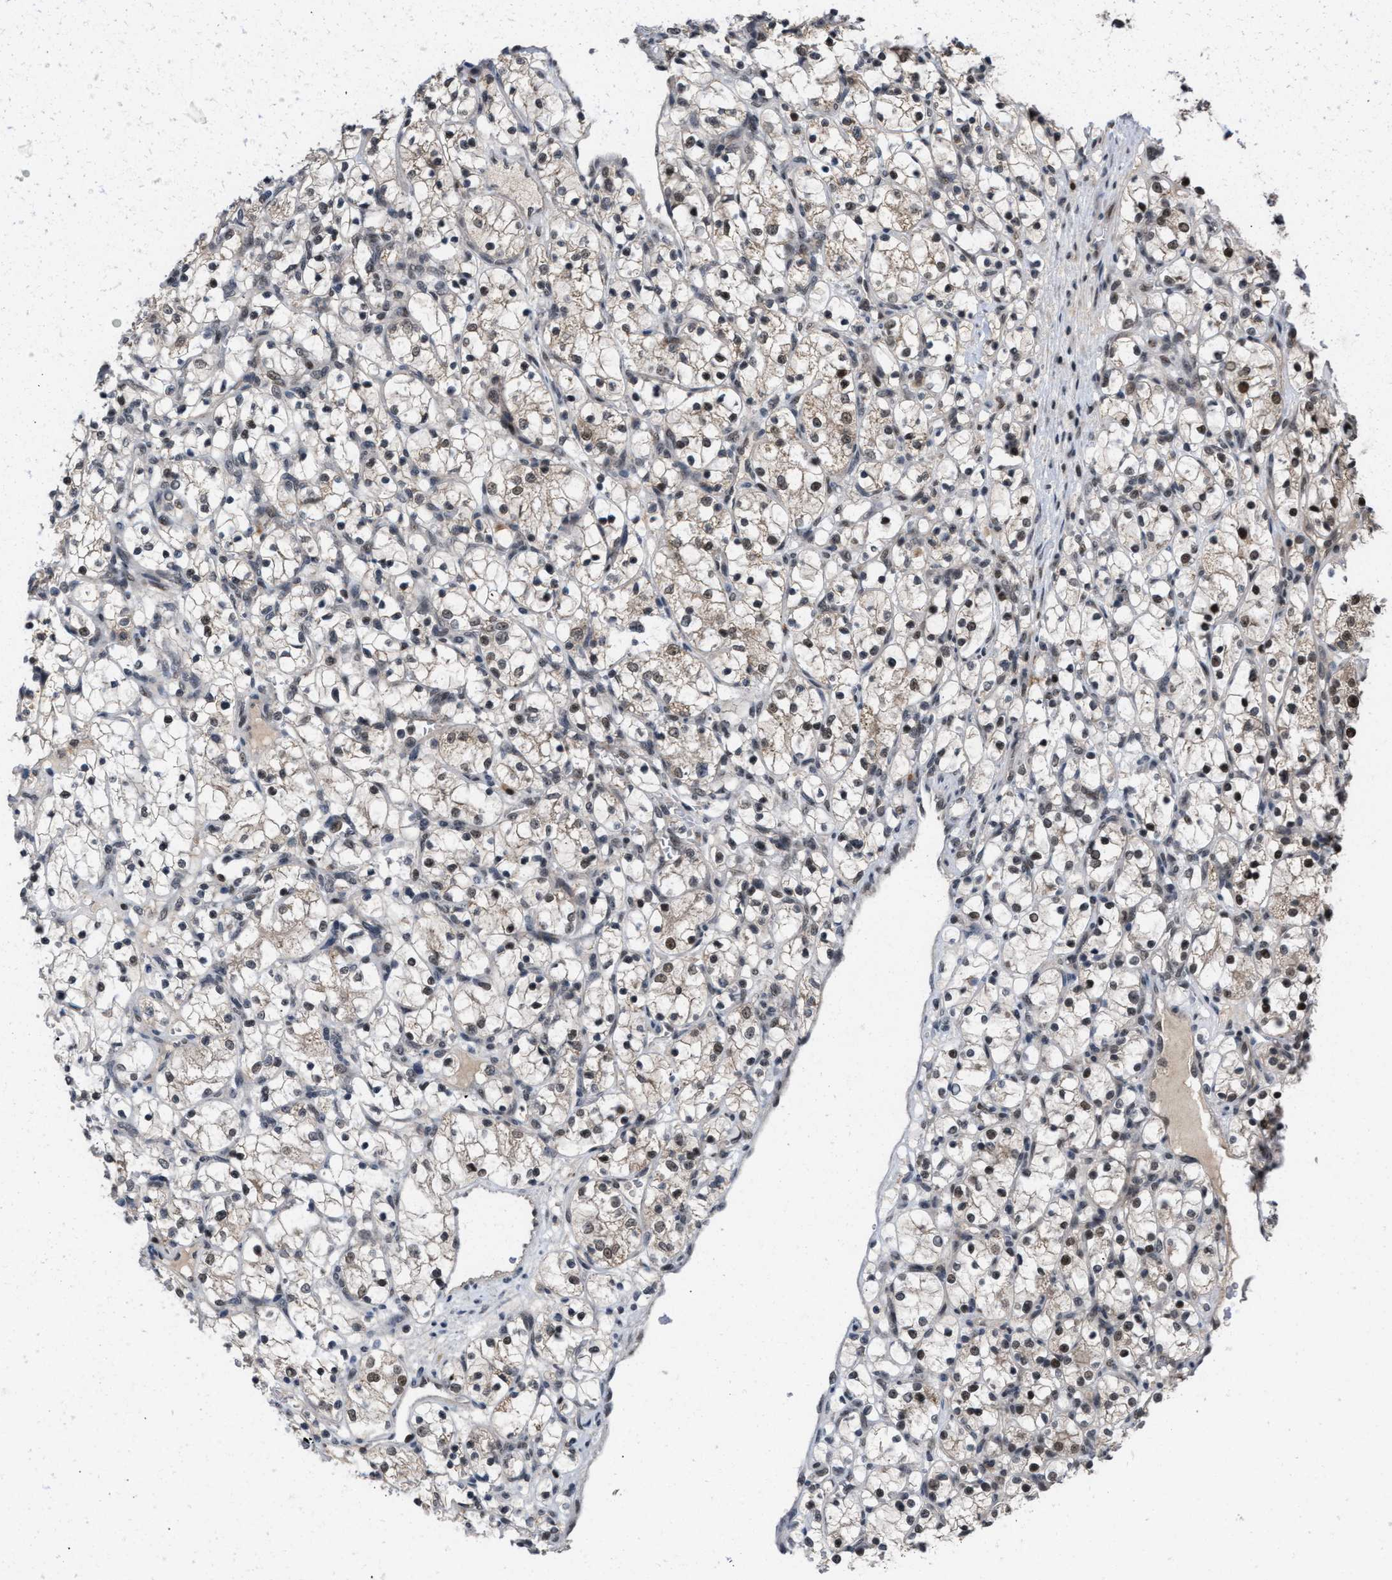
{"staining": {"intensity": "moderate", "quantity": "25%-75%", "location": "nuclear"}, "tissue": "renal cancer", "cell_type": "Tumor cells", "image_type": "cancer", "snomed": [{"axis": "morphology", "description": "Adenocarcinoma, NOS"}, {"axis": "topography", "description": "Kidney"}], "caption": "DAB immunohistochemical staining of human renal cancer shows moderate nuclear protein expression in about 25%-75% of tumor cells. (DAB (3,3'-diaminobenzidine) = brown stain, brightfield microscopy at high magnification).", "gene": "C9orf78", "patient": {"sex": "female", "age": 69}}